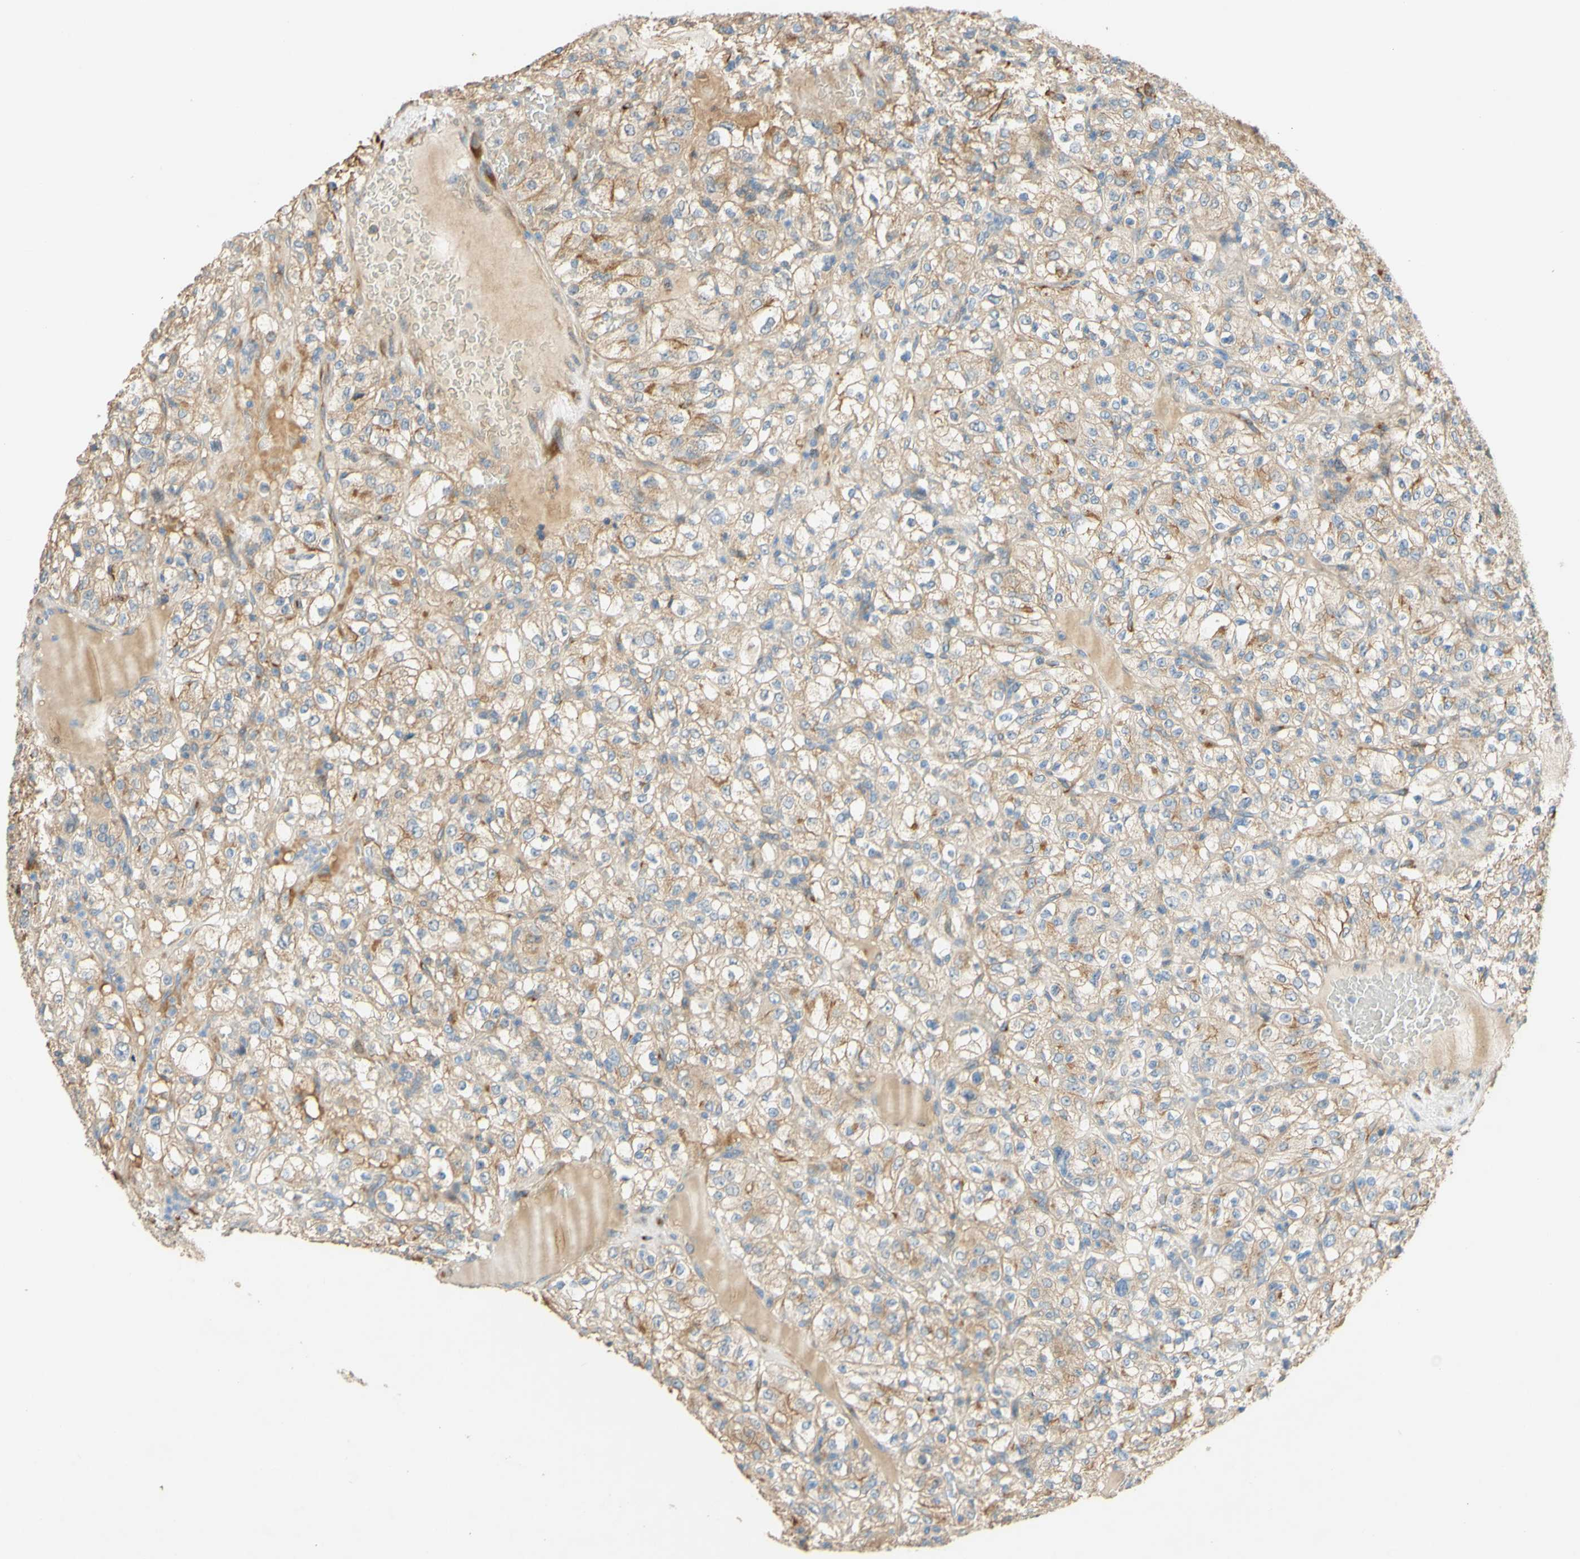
{"staining": {"intensity": "moderate", "quantity": ">75%", "location": "cytoplasmic/membranous"}, "tissue": "renal cancer", "cell_type": "Tumor cells", "image_type": "cancer", "snomed": [{"axis": "morphology", "description": "Normal tissue, NOS"}, {"axis": "morphology", "description": "Adenocarcinoma, NOS"}, {"axis": "topography", "description": "Kidney"}], "caption": "Immunohistochemical staining of human renal cancer exhibits moderate cytoplasmic/membranous protein positivity in approximately >75% of tumor cells.", "gene": "DKK3", "patient": {"sex": "female", "age": 72}}